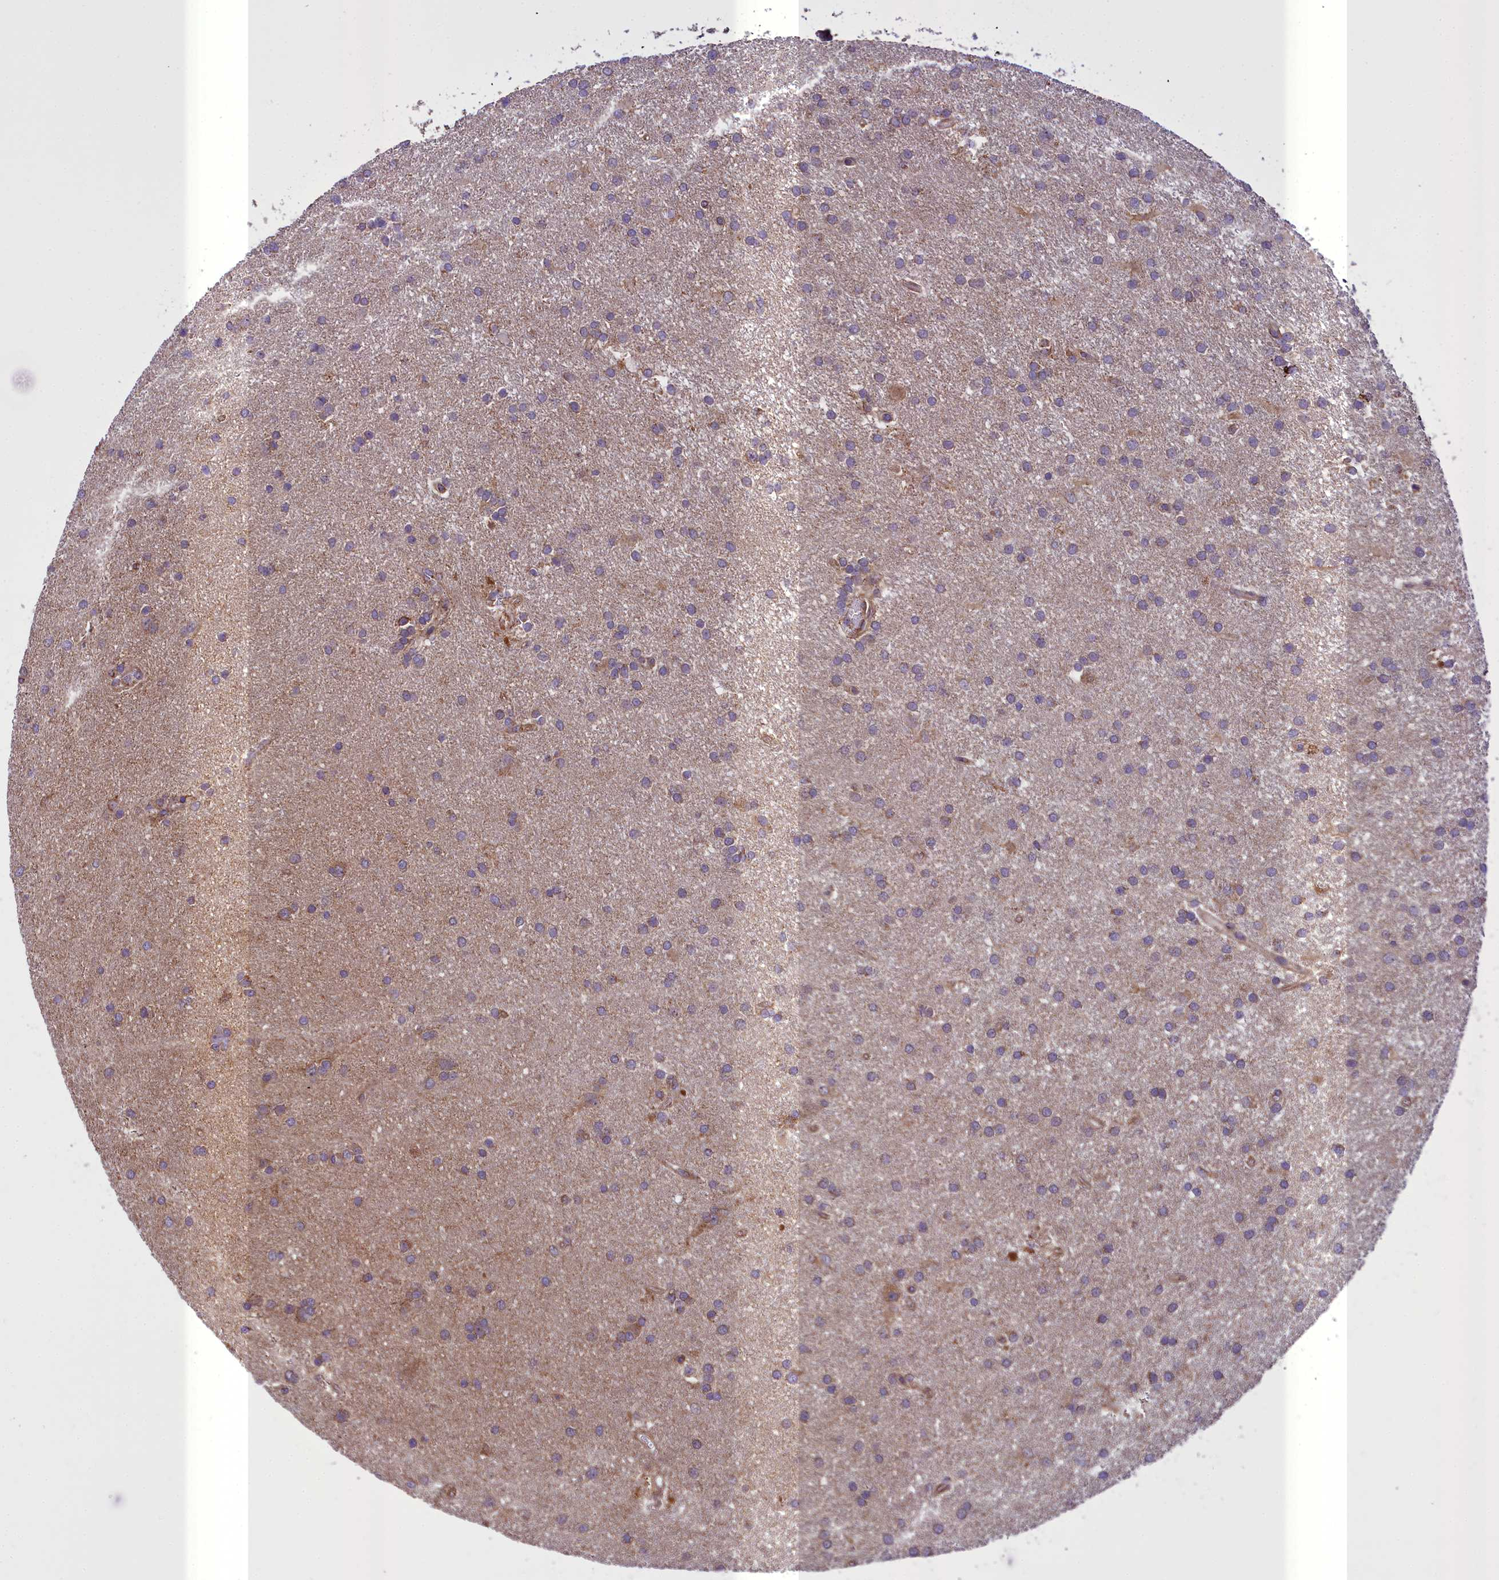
{"staining": {"intensity": "weak", "quantity": "<25%", "location": "cytoplasmic/membranous"}, "tissue": "glioma", "cell_type": "Tumor cells", "image_type": "cancer", "snomed": [{"axis": "morphology", "description": "Glioma, malignant, Low grade"}, {"axis": "topography", "description": "Brain"}], "caption": "Tumor cells show no significant protein positivity in glioma.", "gene": "TBC1D24", "patient": {"sex": "male", "age": 66}}